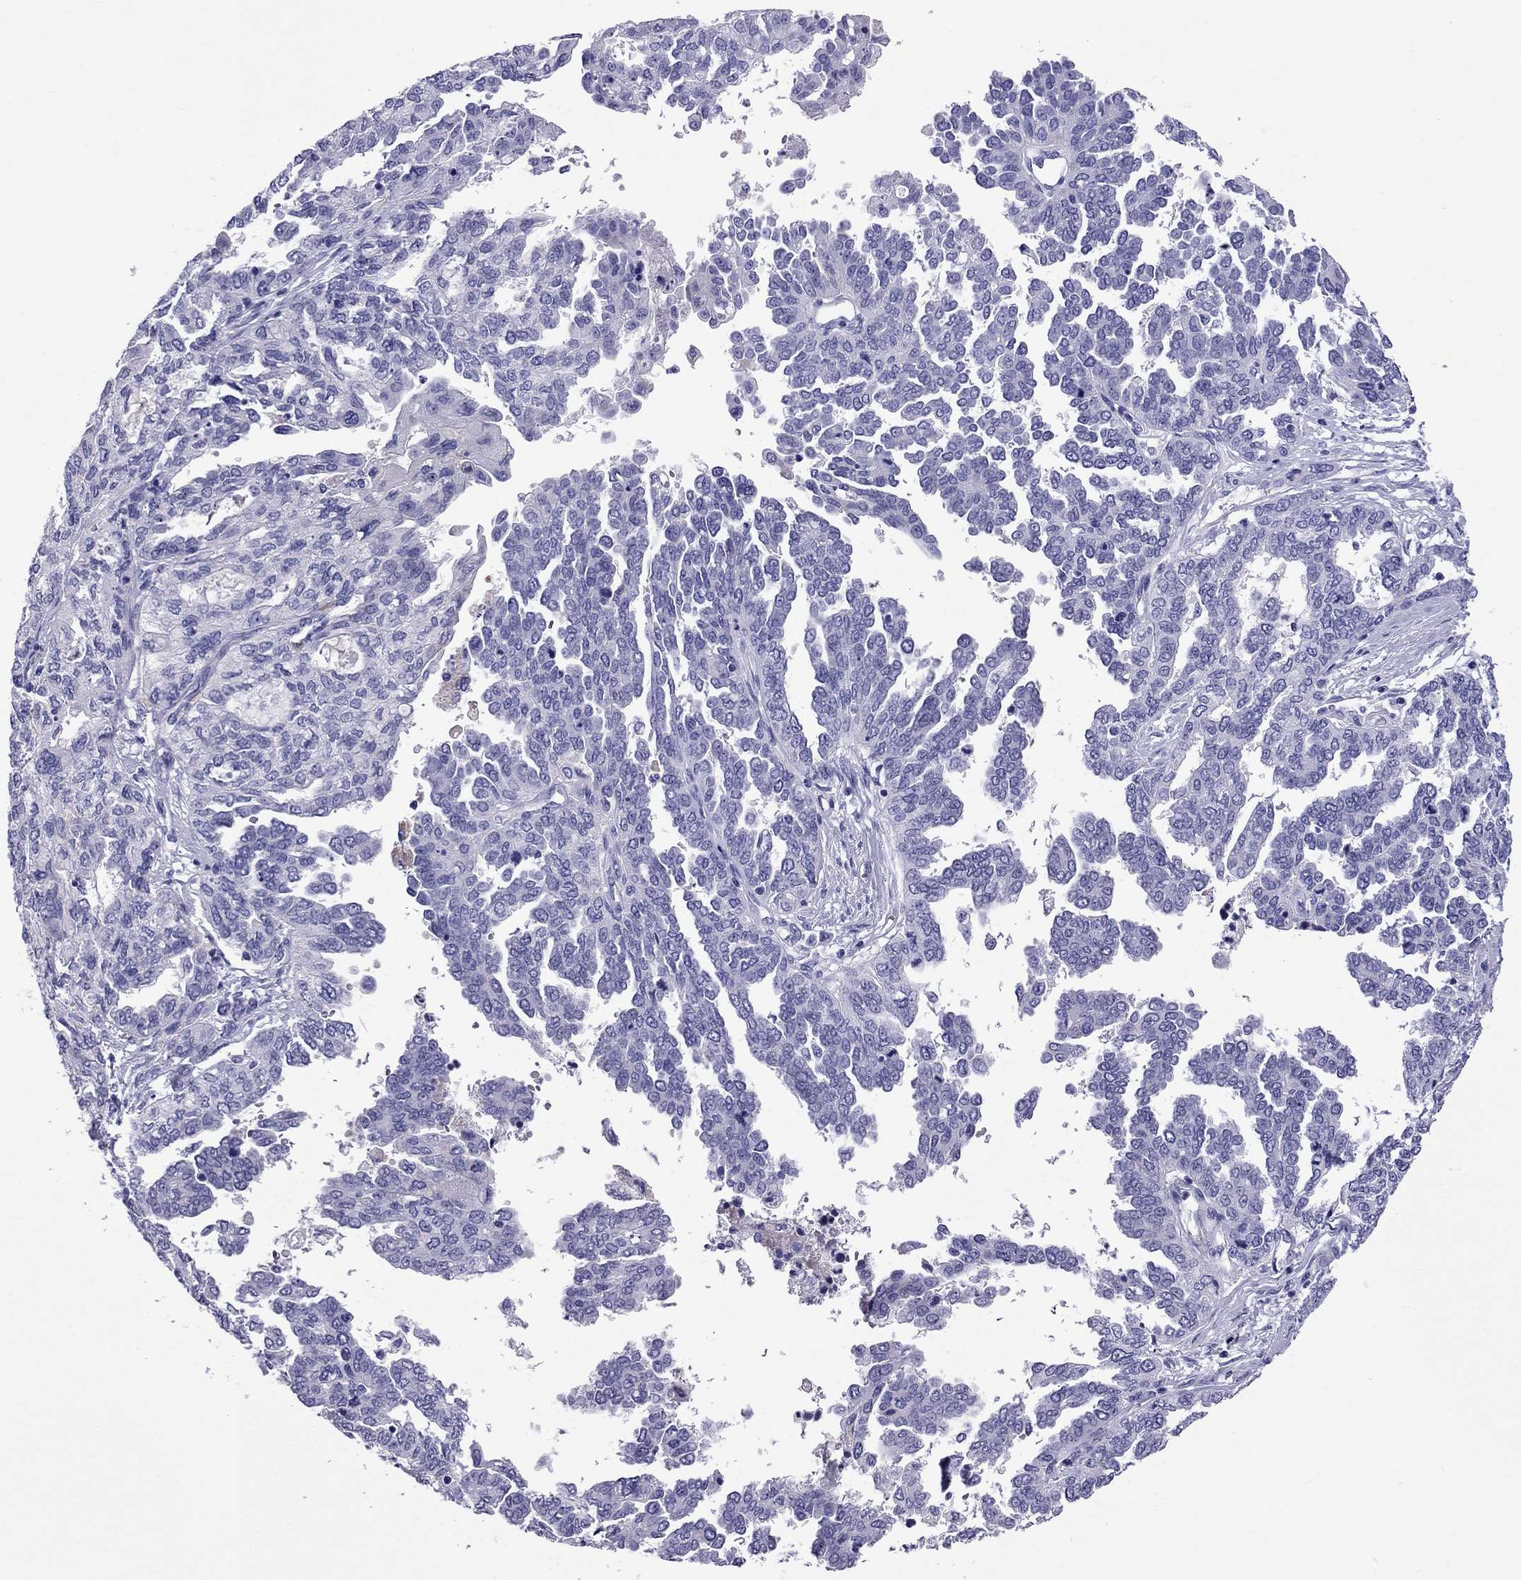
{"staining": {"intensity": "negative", "quantity": "none", "location": "none"}, "tissue": "ovarian cancer", "cell_type": "Tumor cells", "image_type": "cancer", "snomed": [{"axis": "morphology", "description": "Cystadenocarcinoma, serous, NOS"}, {"axis": "topography", "description": "Ovary"}], "caption": "DAB (3,3'-diaminobenzidine) immunohistochemical staining of human ovarian serous cystadenocarcinoma reveals no significant expression in tumor cells.", "gene": "SCART1", "patient": {"sex": "female", "age": 53}}